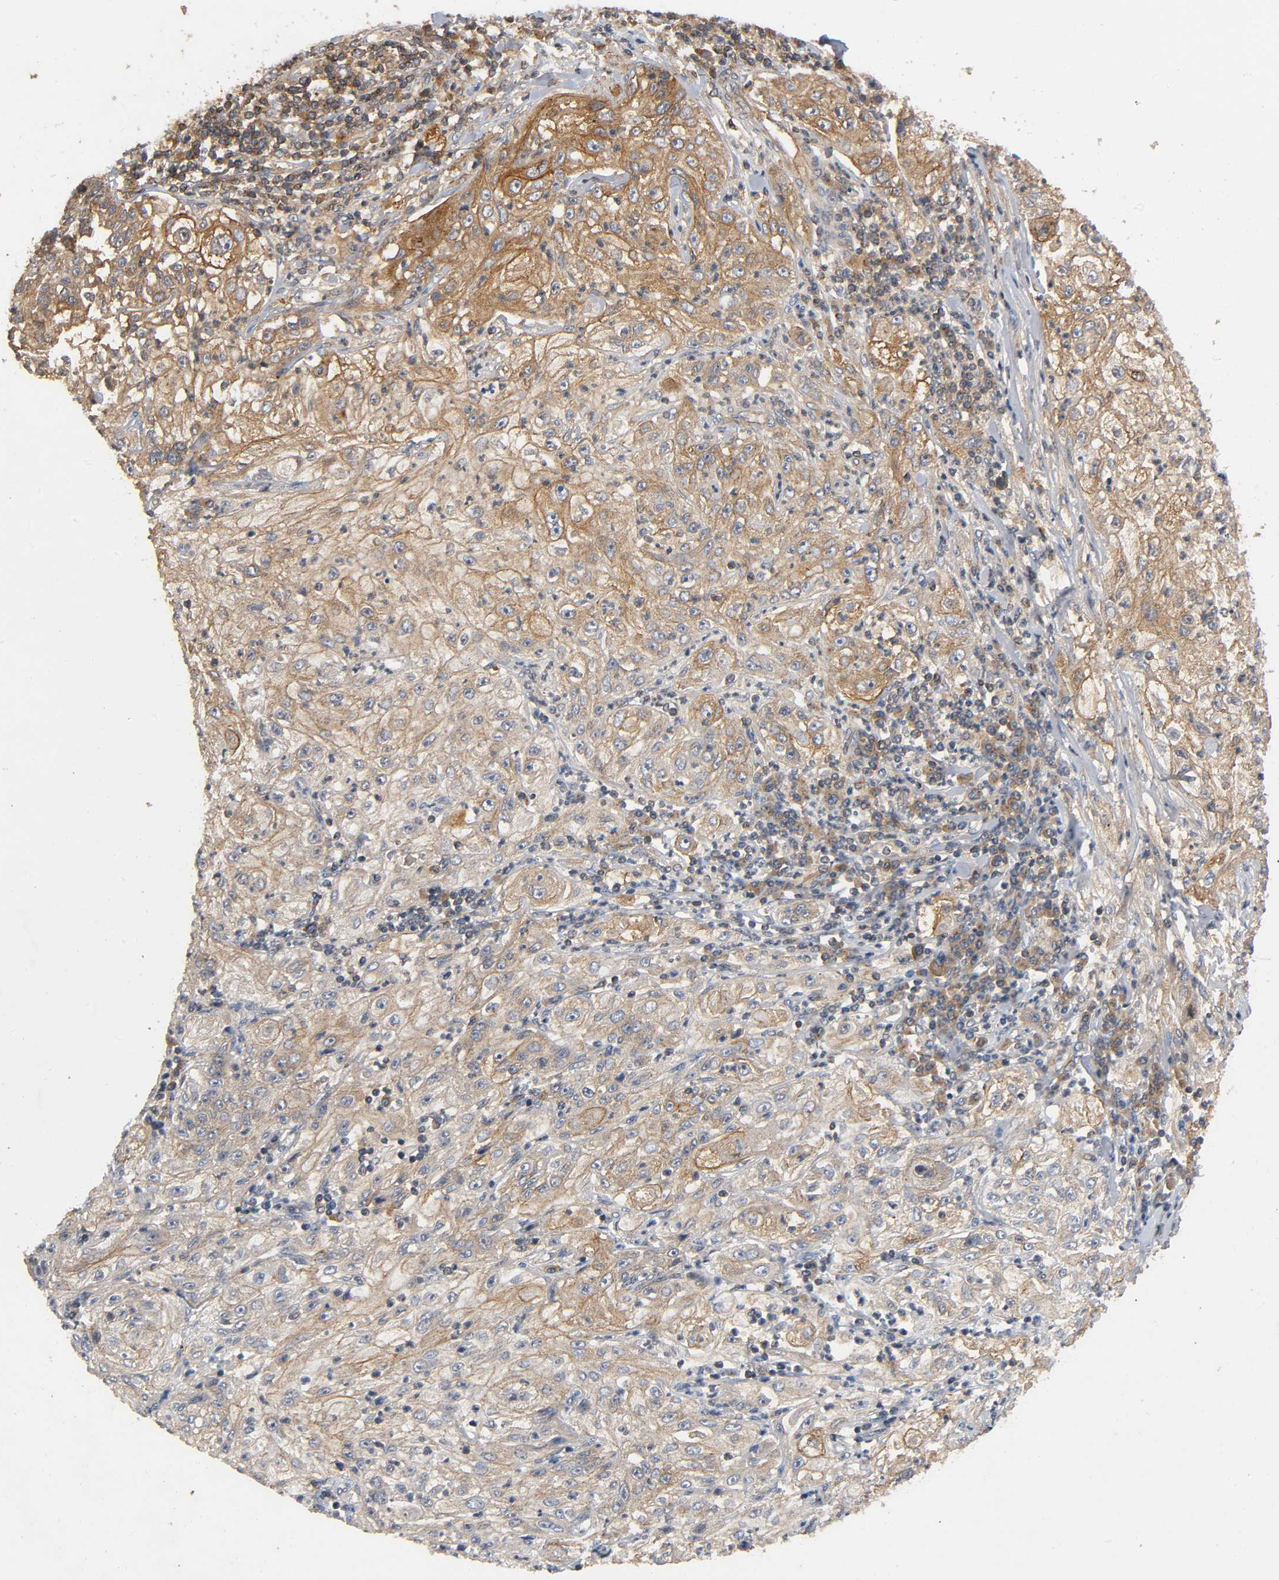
{"staining": {"intensity": "moderate", "quantity": ">75%", "location": "cytoplasmic/membranous"}, "tissue": "lung cancer", "cell_type": "Tumor cells", "image_type": "cancer", "snomed": [{"axis": "morphology", "description": "Inflammation, NOS"}, {"axis": "morphology", "description": "Squamous cell carcinoma, NOS"}, {"axis": "topography", "description": "Lymph node"}, {"axis": "topography", "description": "Soft tissue"}, {"axis": "topography", "description": "Lung"}], "caption": "Immunohistochemistry (IHC) of squamous cell carcinoma (lung) reveals medium levels of moderate cytoplasmic/membranous positivity in about >75% of tumor cells.", "gene": "IKBKB", "patient": {"sex": "male", "age": 66}}